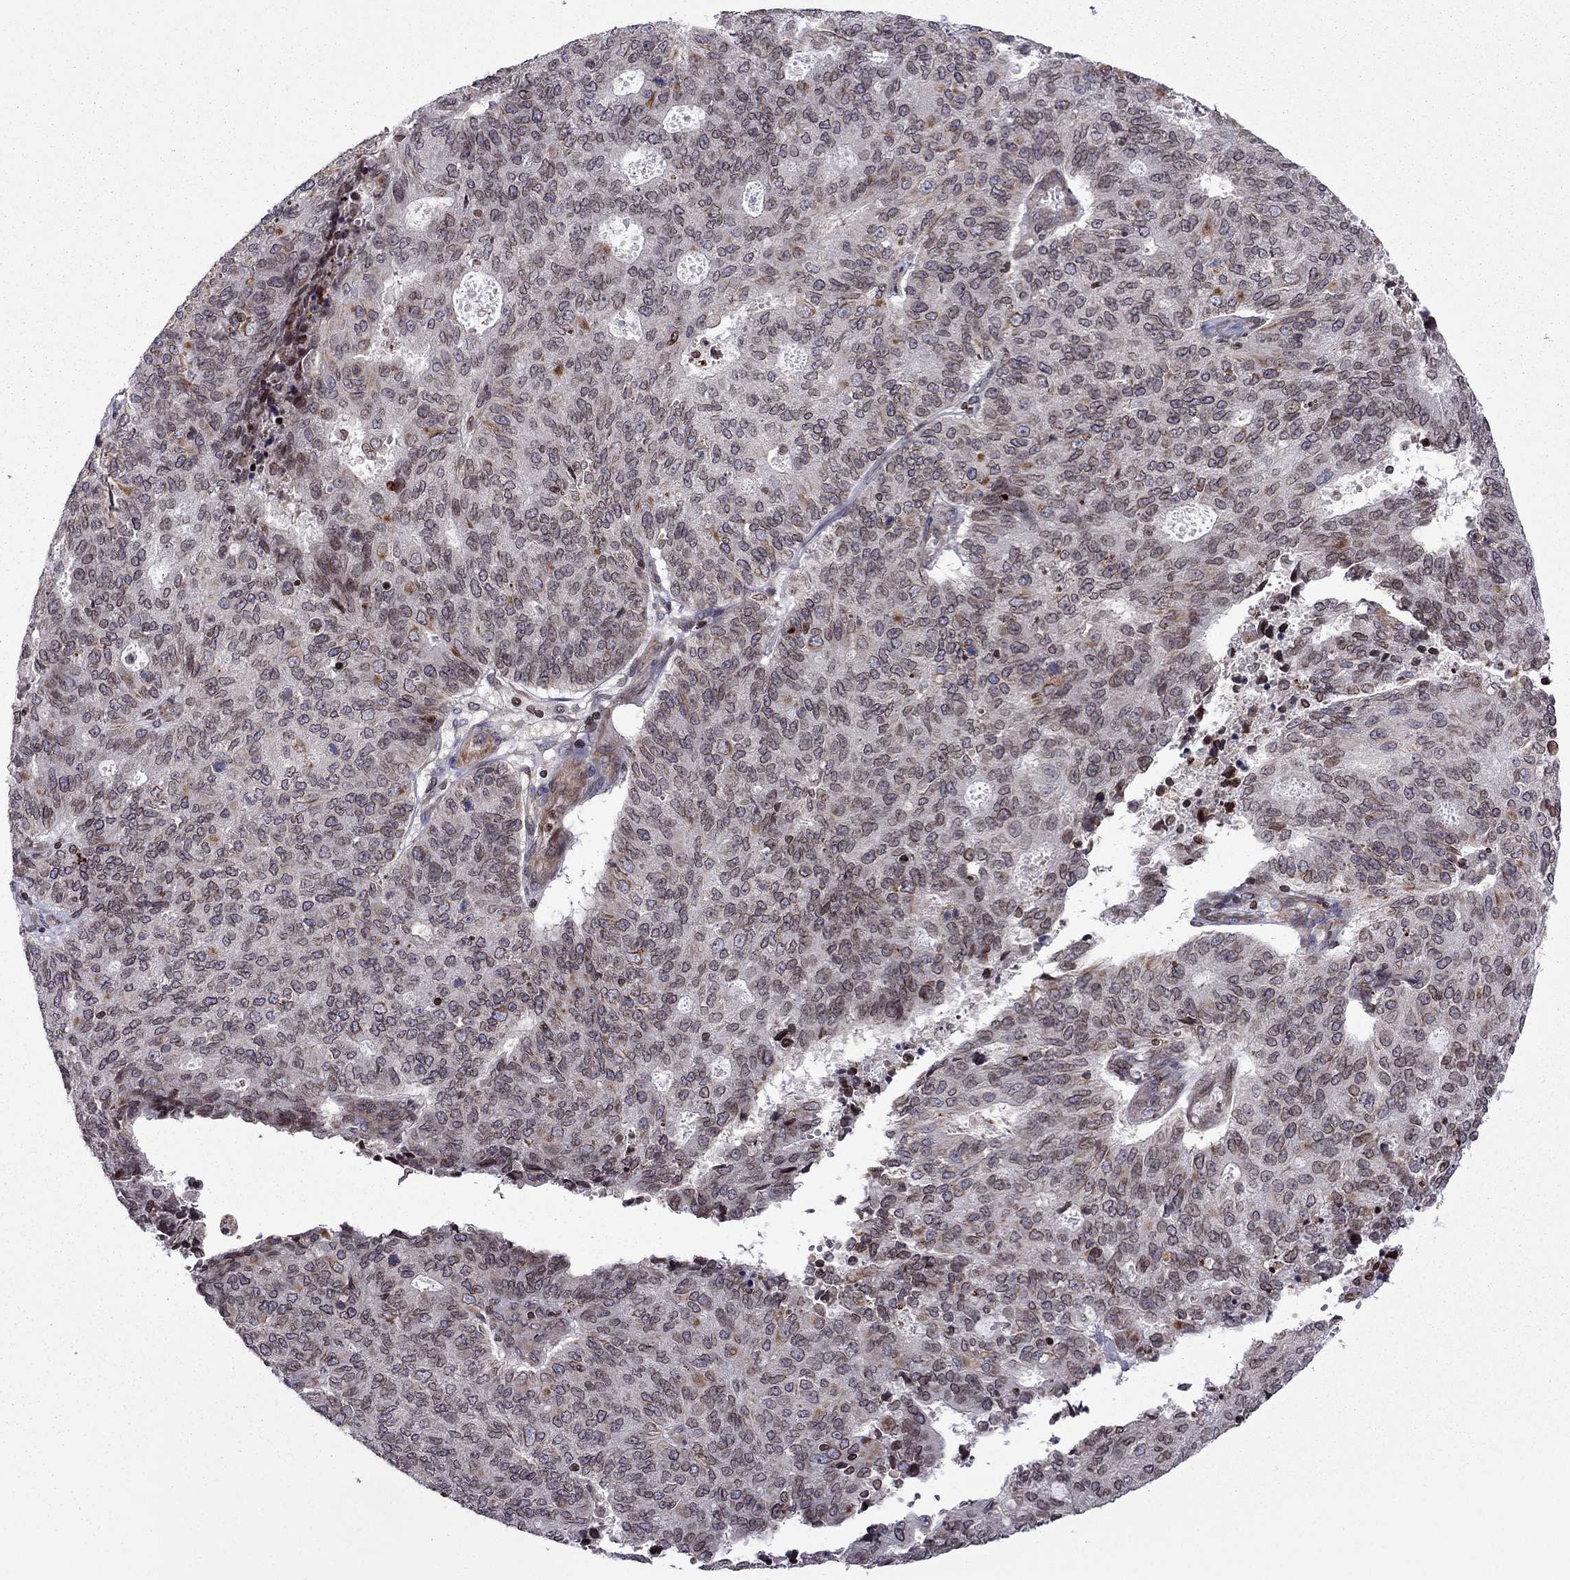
{"staining": {"intensity": "negative", "quantity": "none", "location": "none"}, "tissue": "endometrial cancer", "cell_type": "Tumor cells", "image_type": "cancer", "snomed": [{"axis": "morphology", "description": "Adenocarcinoma, NOS"}, {"axis": "topography", "description": "Endometrium"}], "caption": "Tumor cells show no significant staining in adenocarcinoma (endometrial).", "gene": "CDC42BPA", "patient": {"sex": "female", "age": 82}}